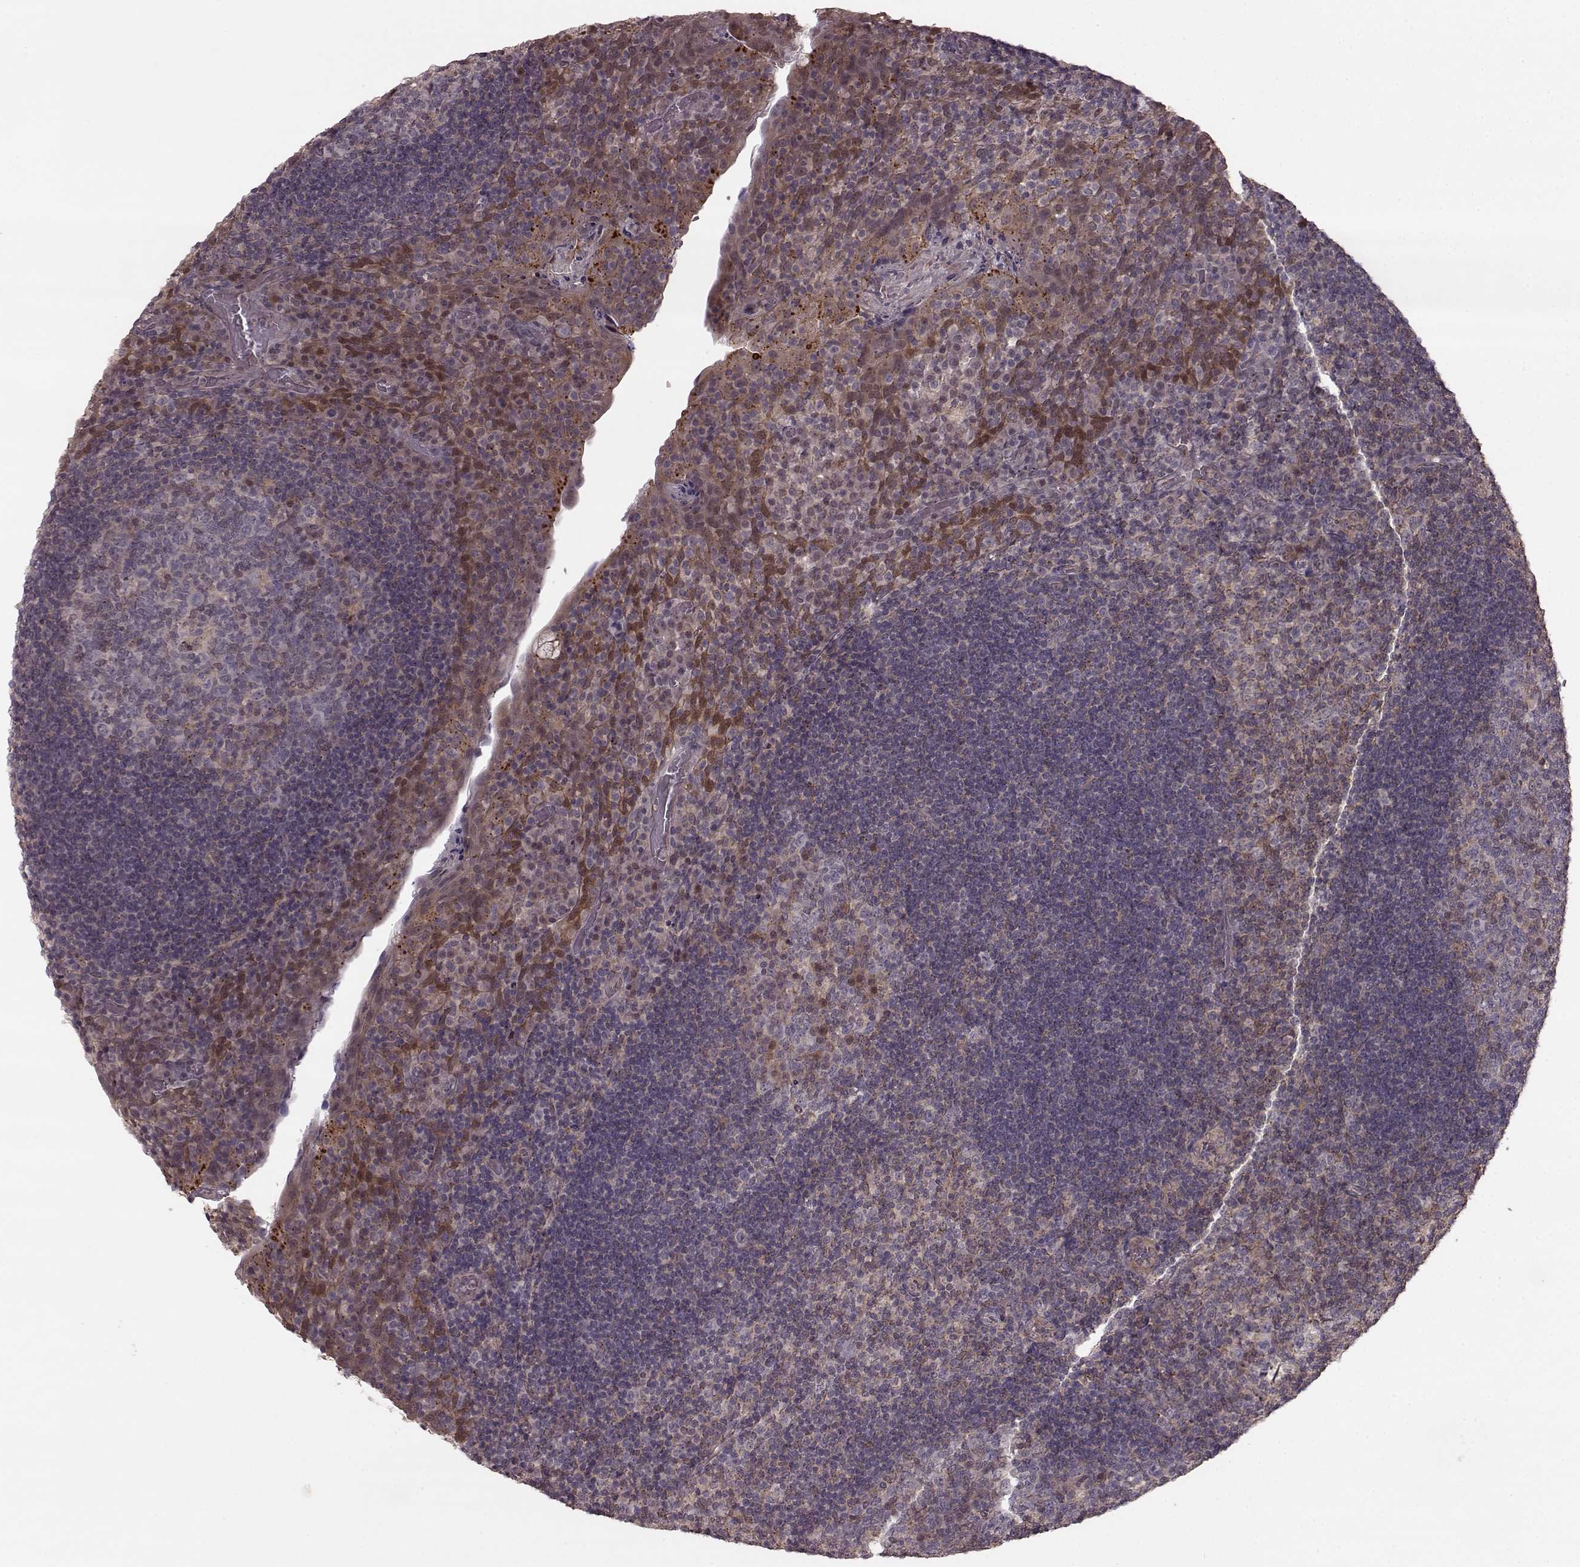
{"staining": {"intensity": "weak", "quantity": "<25%", "location": "cytoplasmic/membranous"}, "tissue": "tonsil", "cell_type": "Germinal center cells", "image_type": "normal", "snomed": [{"axis": "morphology", "description": "Normal tissue, NOS"}, {"axis": "topography", "description": "Tonsil"}], "caption": "A high-resolution micrograph shows IHC staining of normal tonsil, which displays no significant expression in germinal center cells.", "gene": "GSS", "patient": {"sex": "male", "age": 17}}